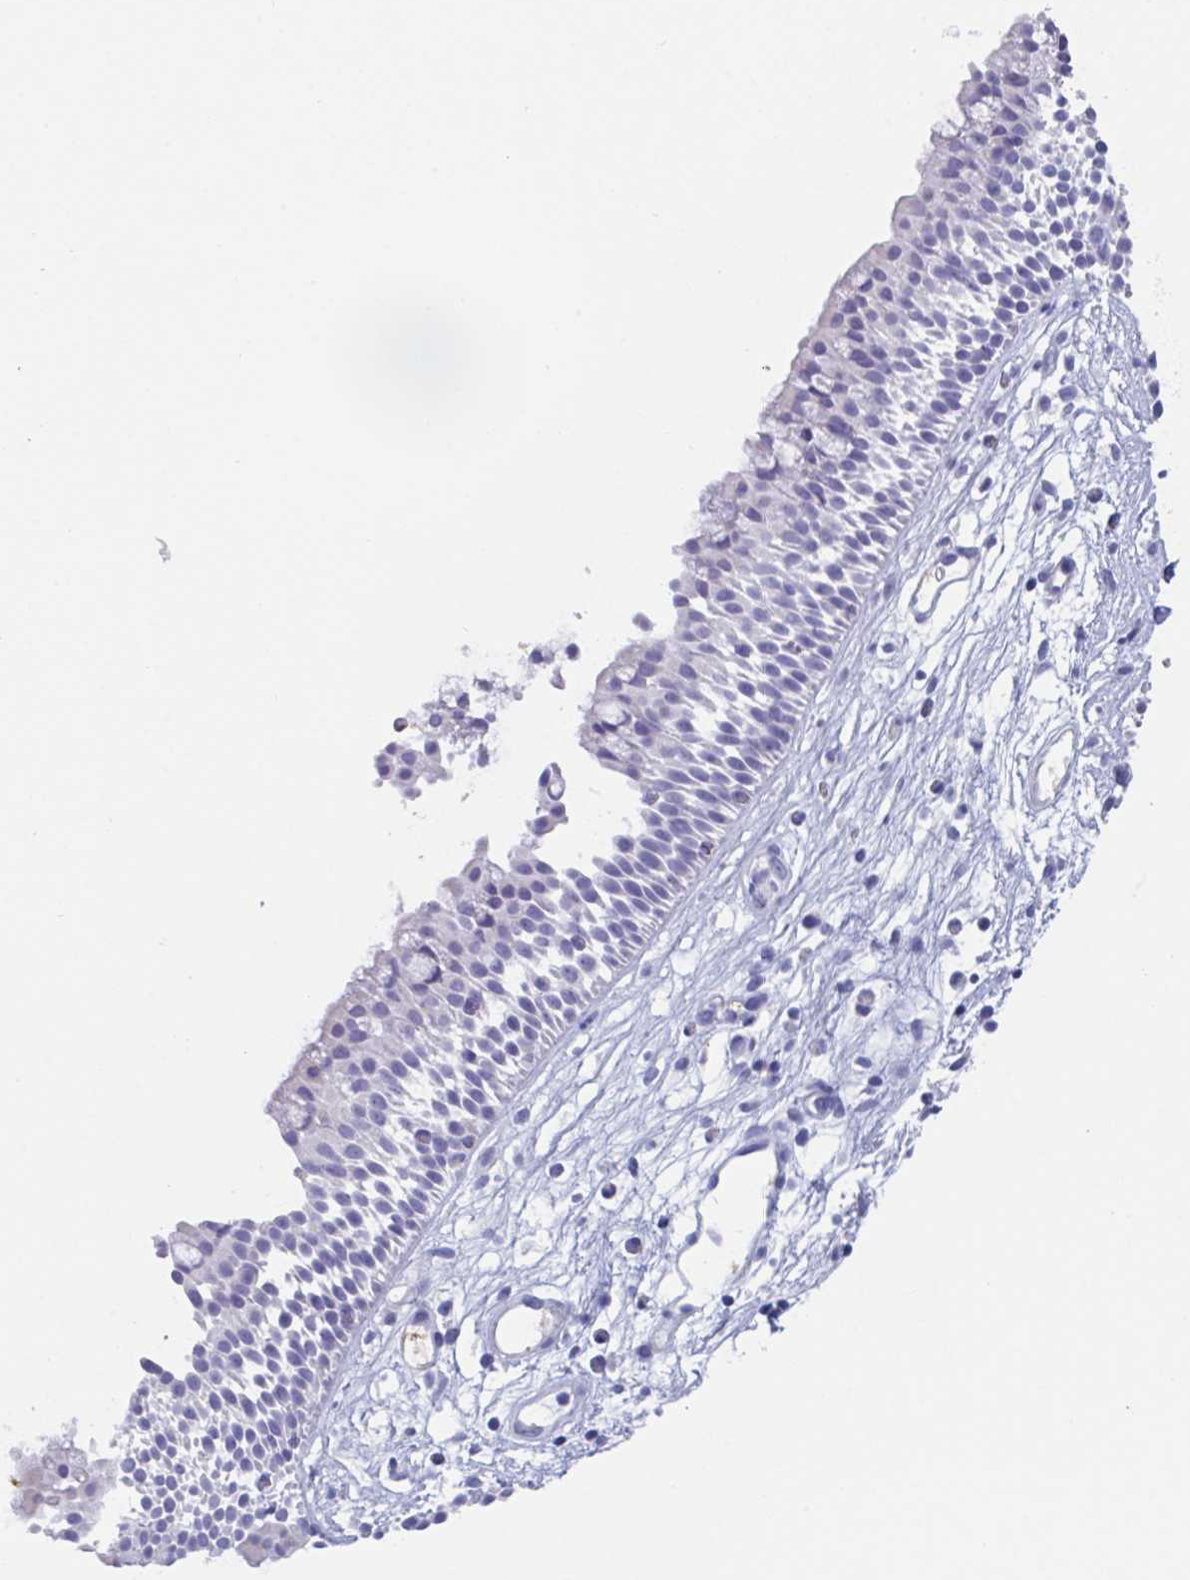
{"staining": {"intensity": "negative", "quantity": "none", "location": "none"}, "tissue": "nasopharynx", "cell_type": "Respiratory epithelial cells", "image_type": "normal", "snomed": [{"axis": "morphology", "description": "Normal tissue, NOS"}, {"axis": "topography", "description": "Nasopharynx"}], "caption": "IHC photomicrograph of unremarkable nasopharynx: human nasopharynx stained with DAB displays no significant protein expression in respiratory epithelial cells. (Immunohistochemistry (ihc), brightfield microscopy, high magnification).", "gene": "ZPBP", "patient": {"sex": "male", "age": 56}}